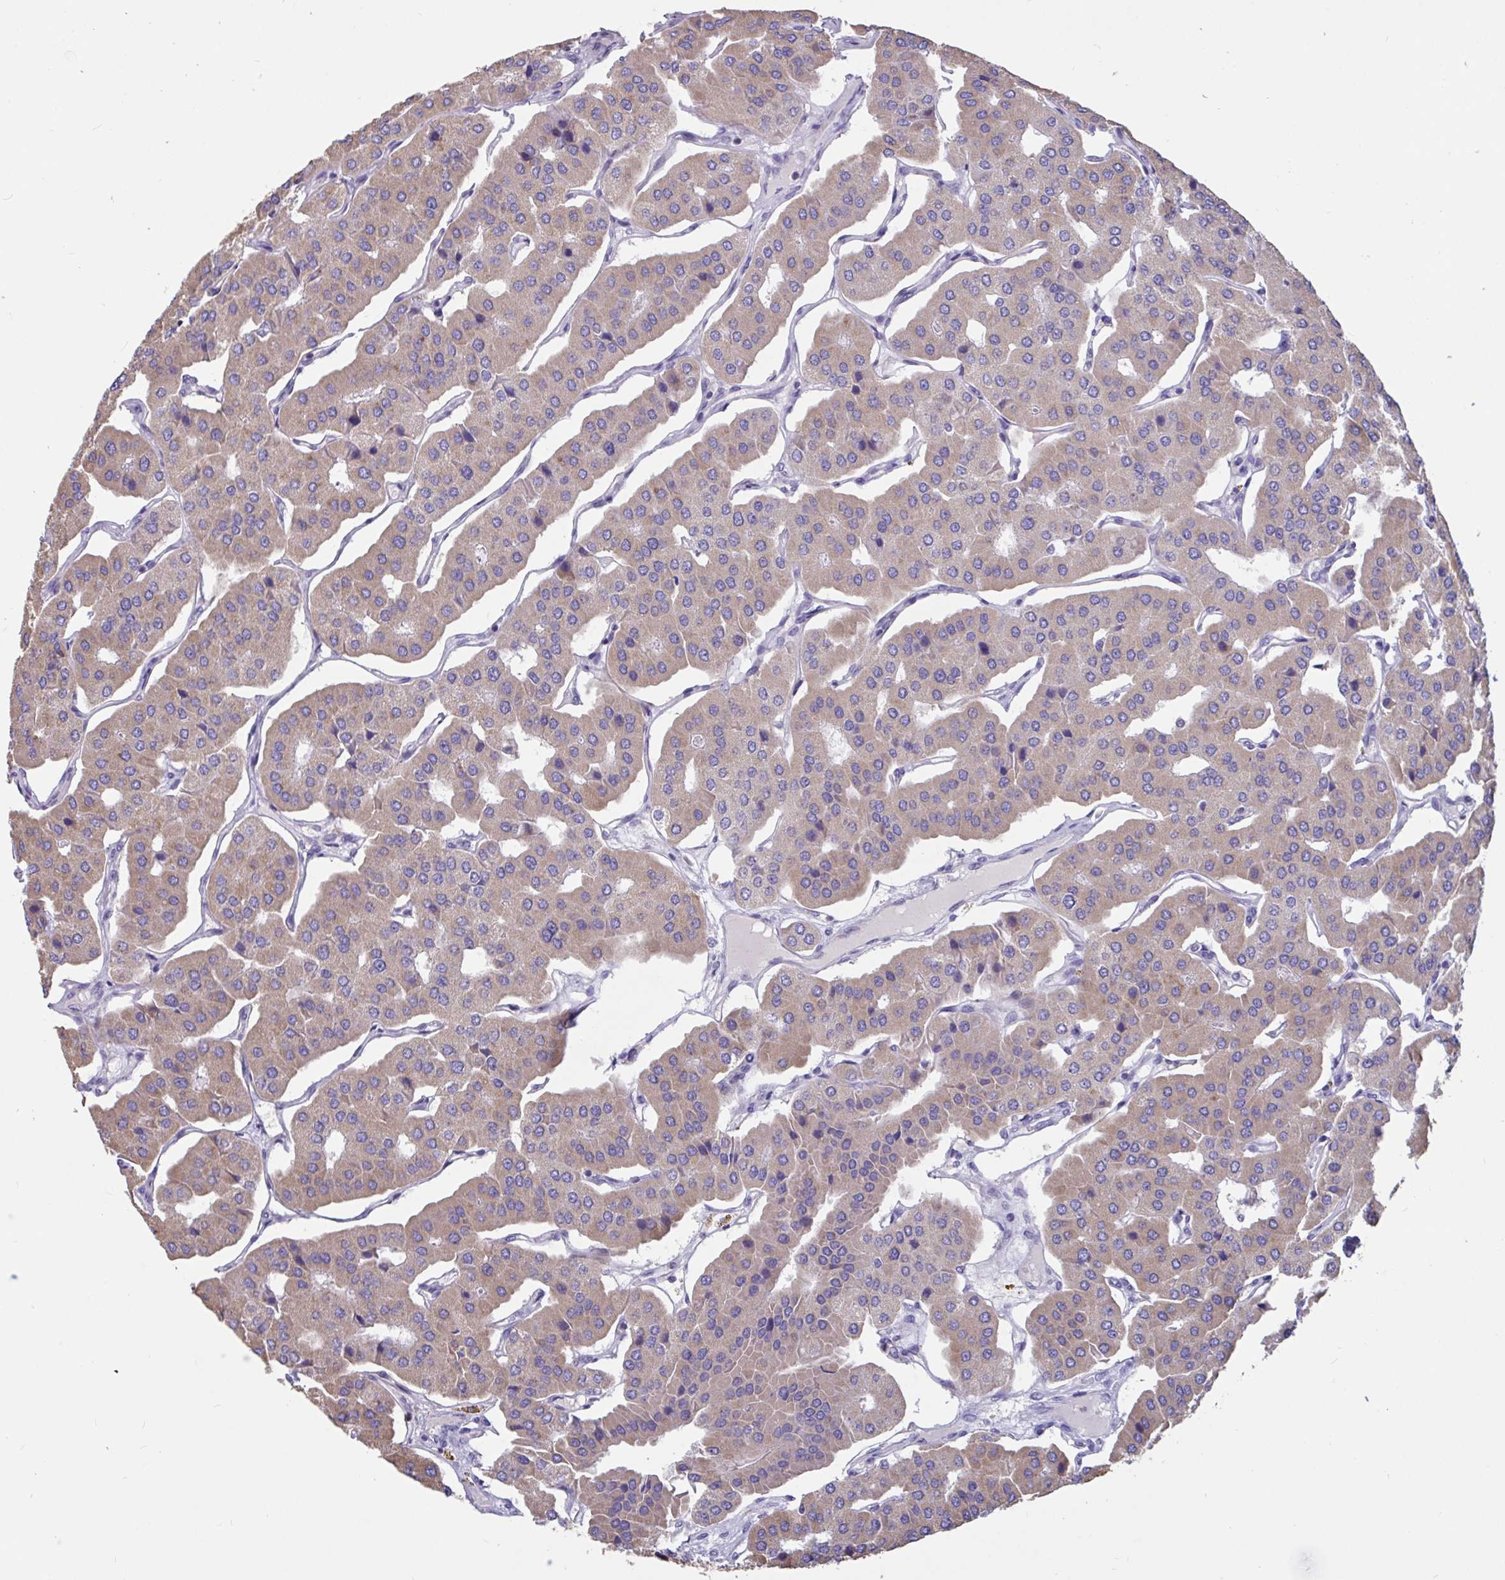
{"staining": {"intensity": "weak", "quantity": ">75%", "location": "cytoplasmic/membranous"}, "tissue": "parathyroid gland", "cell_type": "Glandular cells", "image_type": "normal", "snomed": [{"axis": "morphology", "description": "Normal tissue, NOS"}, {"axis": "morphology", "description": "Adenoma, NOS"}, {"axis": "topography", "description": "Parathyroid gland"}], "caption": "Immunohistochemical staining of normal human parathyroid gland displays >75% levels of weak cytoplasmic/membranous protein positivity in approximately >75% of glandular cells. (DAB IHC, brown staining for protein, blue staining for nuclei).", "gene": "DDX39A", "patient": {"sex": "female", "age": 86}}